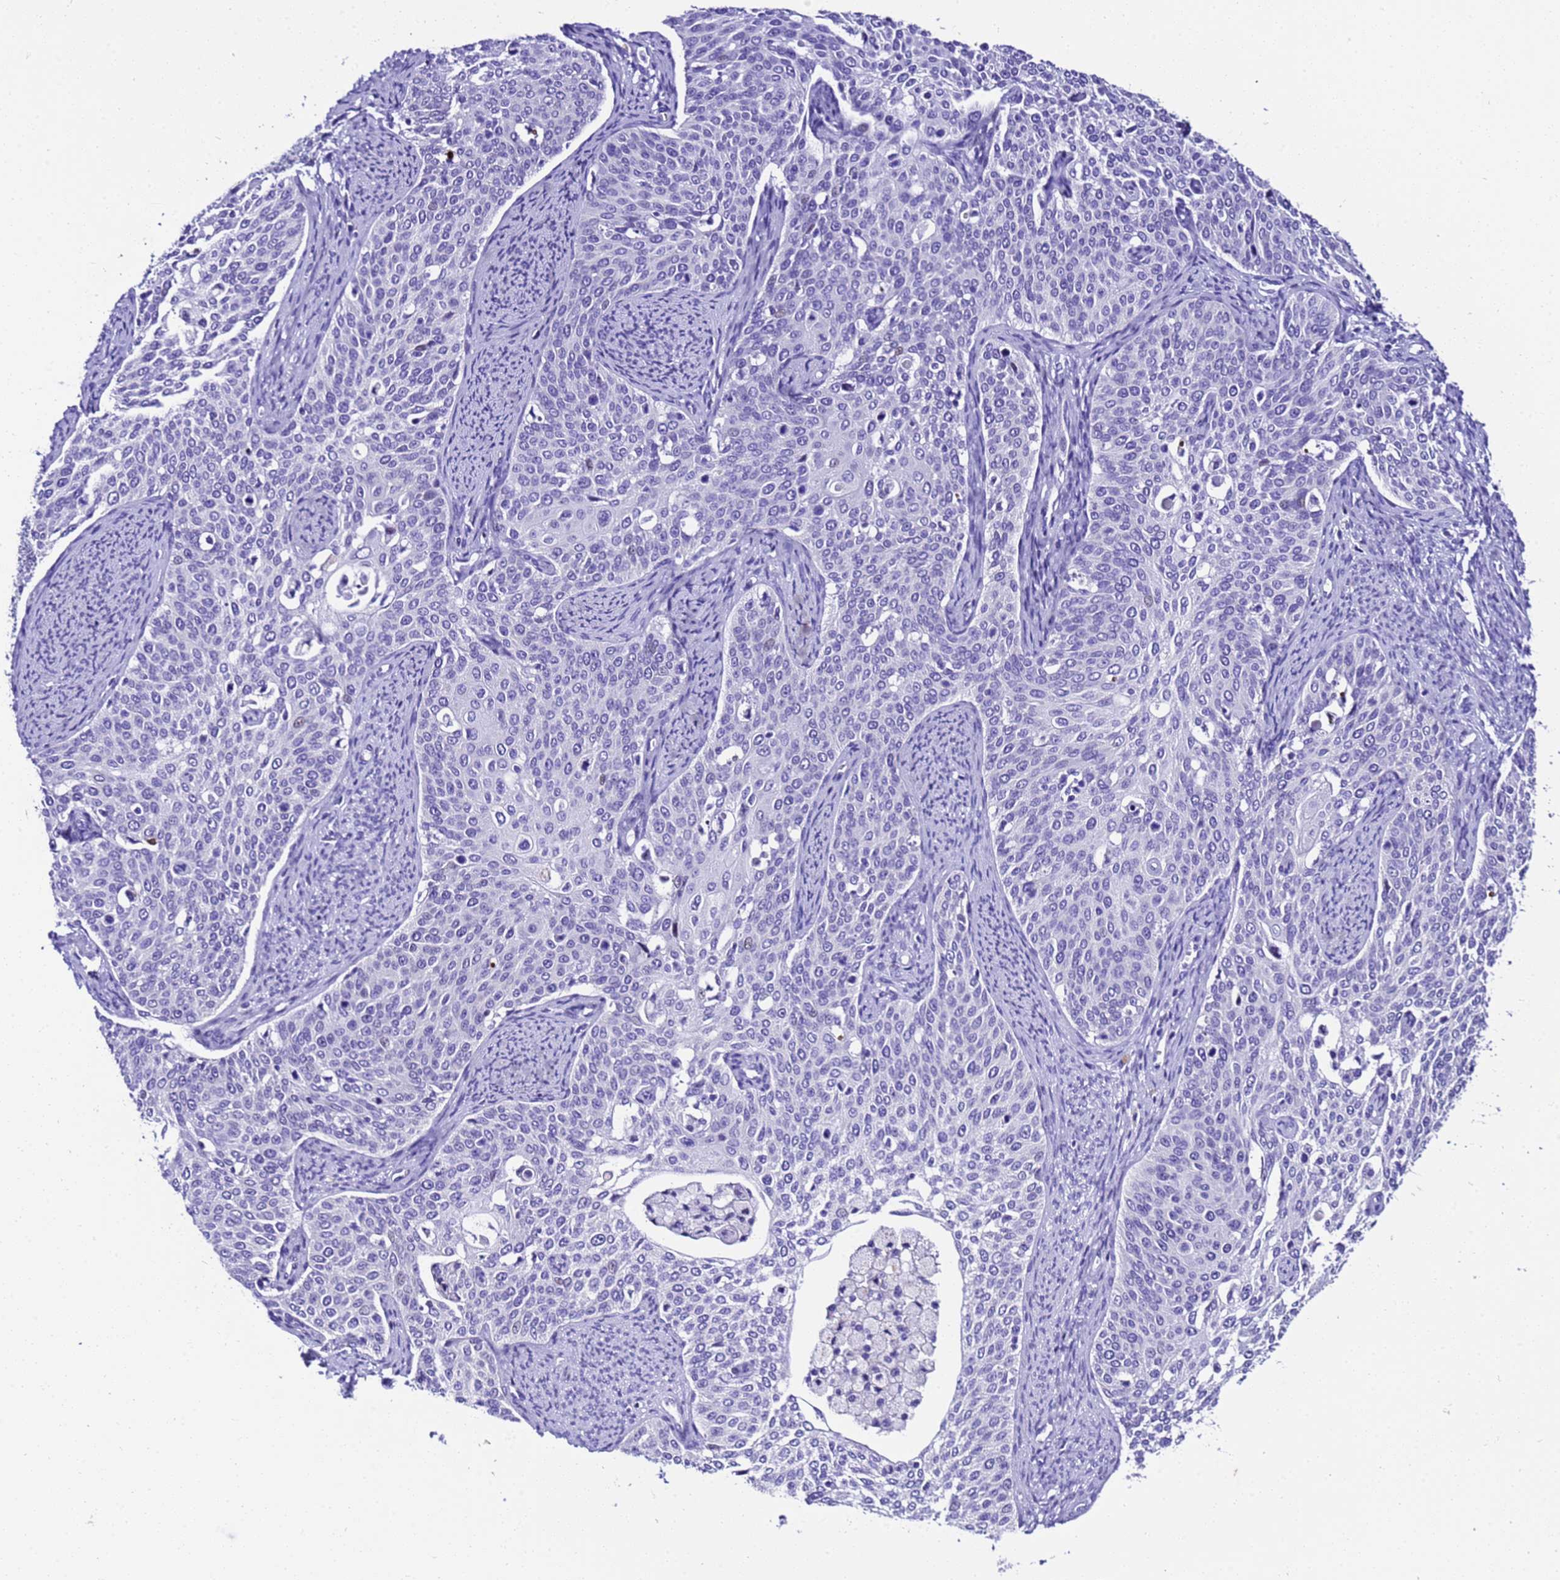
{"staining": {"intensity": "negative", "quantity": "none", "location": "none"}, "tissue": "cervical cancer", "cell_type": "Tumor cells", "image_type": "cancer", "snomed": [{"axis": "morphology", "description": "Squamous cell carcinoma, NOS"}, {"axis": "topography", "description": "Cervix"}], "caption": "The immunohistochemistry (IHC) histopathology image has no significant staining in tumor cells of cervical squamous cell carcinoma tissue.", "gene": "ZNF417", "patient": {"sex": "female", "age": 44}}